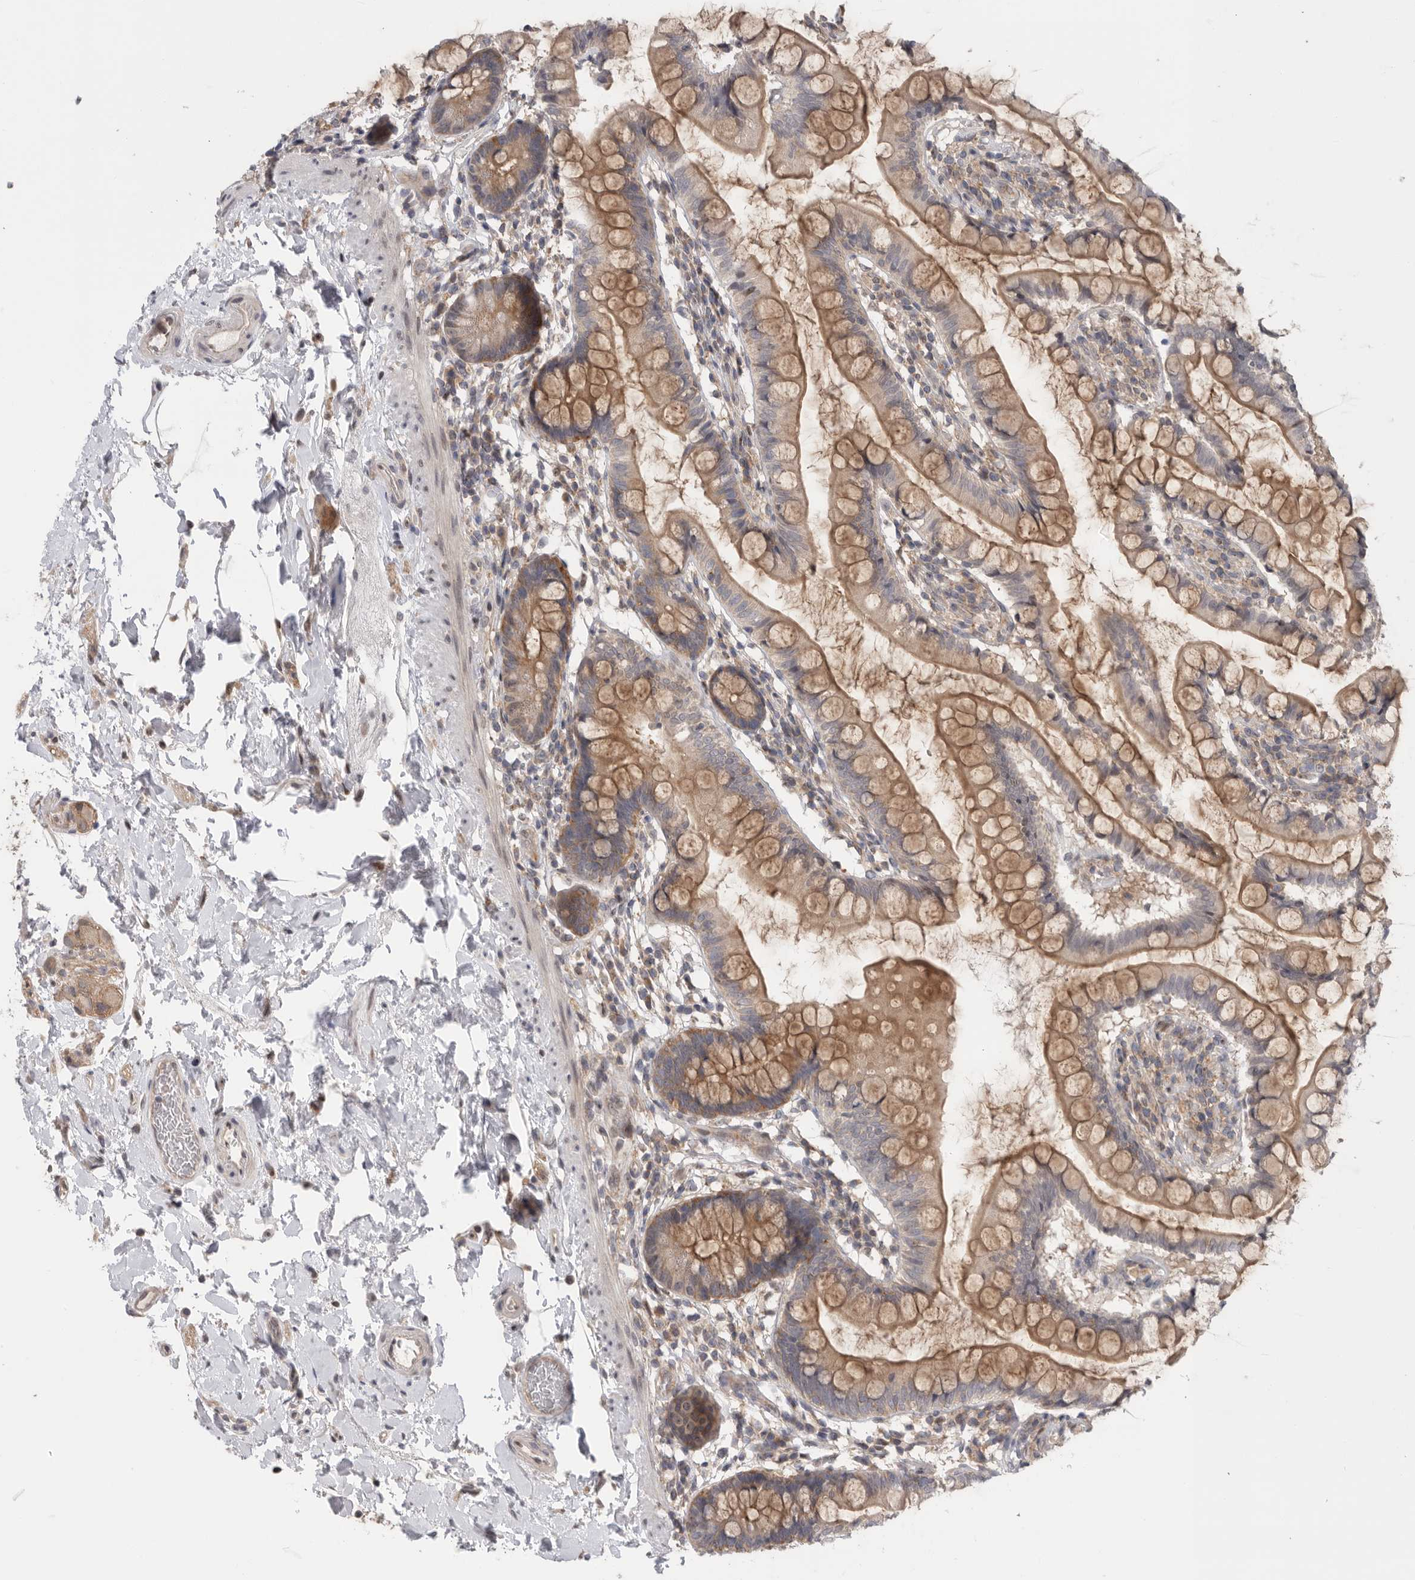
{"staining": {"intensity": "moderate", "quantity": "25%-75%", "location": "cytoplasmic/membranous"}, "tissue": "small intestine", "cell_type": "Glandular cells", "image_type": "normal", "snomed": [{"axis": "morphology", "description": "Normal tissue, NOS"}, {"axis": "topography", "description": "Small intestine"}], "caption": "Small intestine stained with immunohistochemistry (IHC) displays moderate cytoplasmic/membranous positivity in approximately 25%-75% of glandular cells.", "gene": "KLK5", "patient": {"sex": "female", "age": 84}}